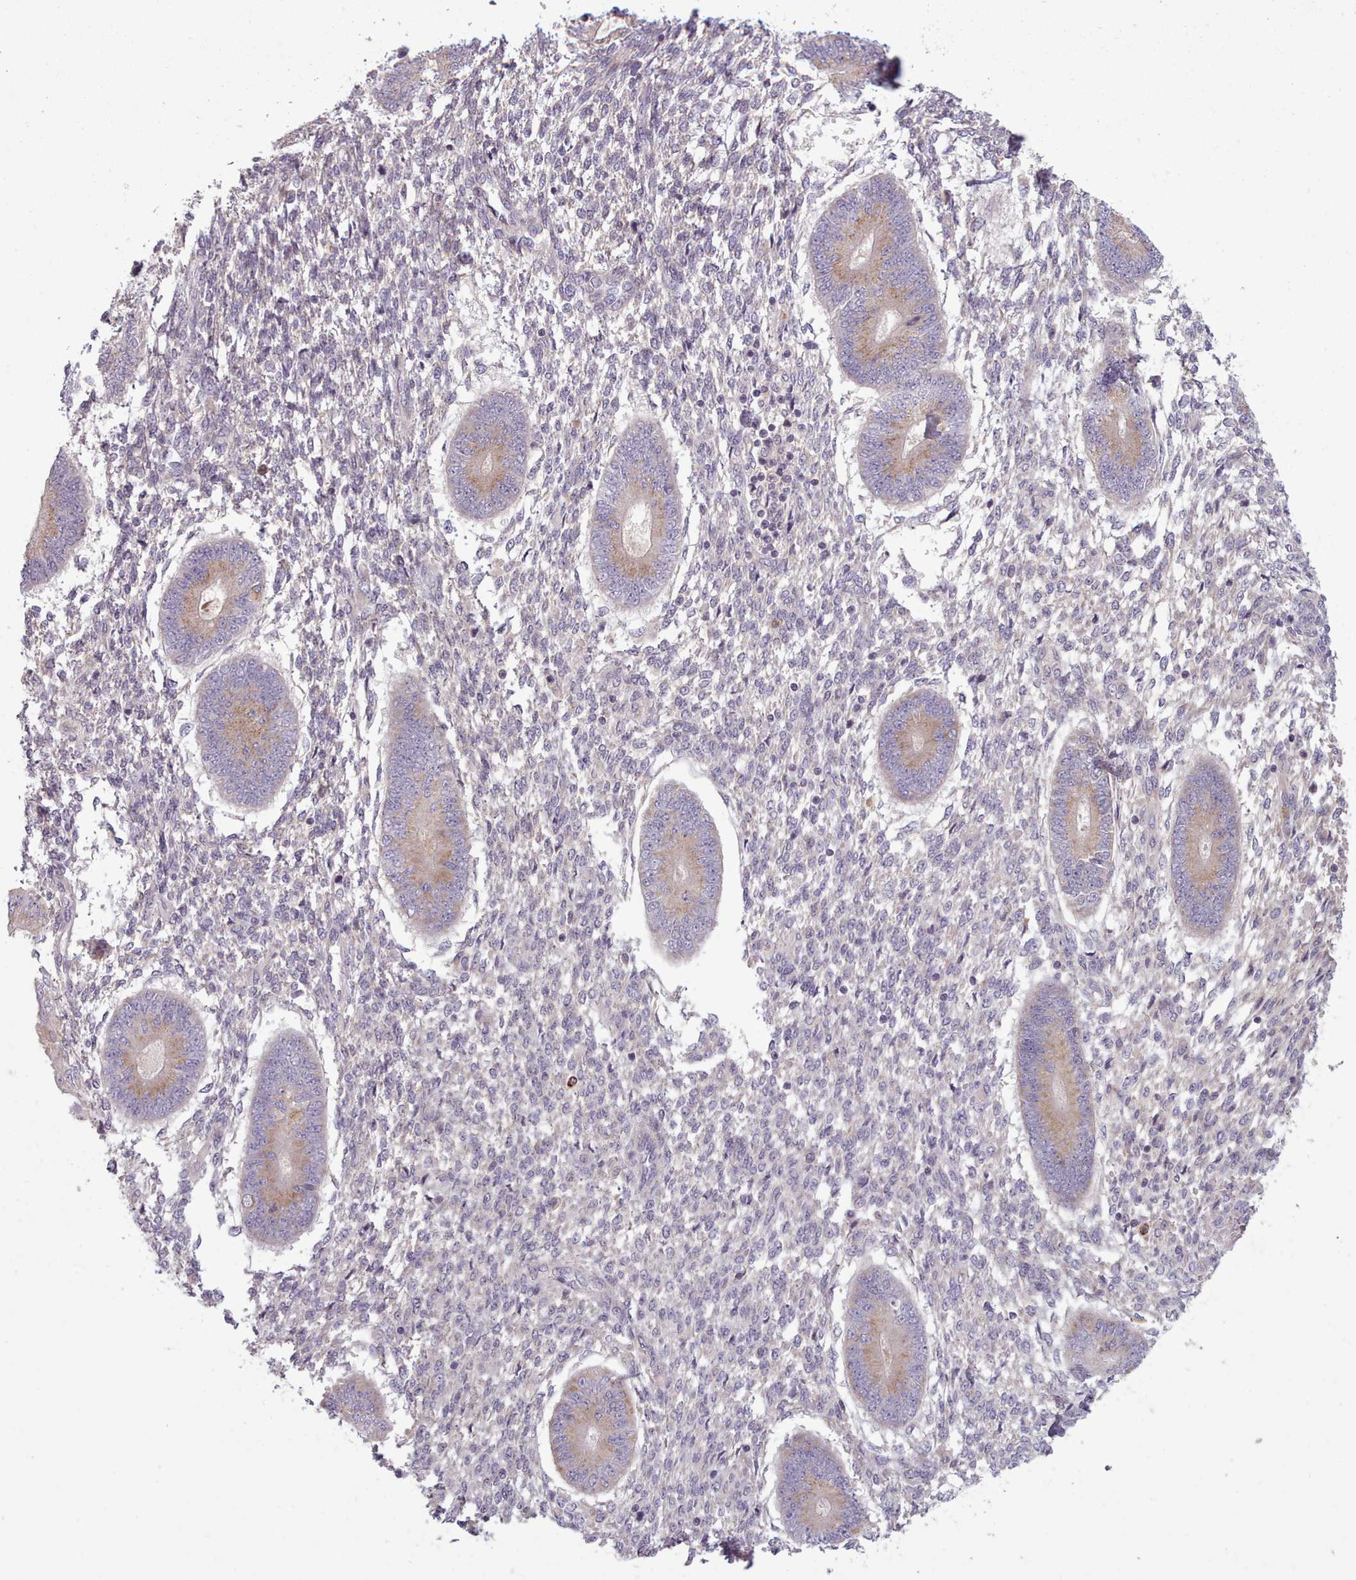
{"staining": {"intensity": "negative", "quantity": "none", "location": "none"}, "tissue": "endometrium", "cell_type": "Cells in endometrial stroma", "image_type": "normal", "snomed": [{"axis": "morphology", "description": "Normal tissue, NOS"}, {"axis": "topography", "description": "Endometrium"}], "caption": "This micrograph is of benign endometrium stained with immunohistochemistry to label a protein in brown with the nuclei are counter-stained blue. There is no staining in cells in endometrial stroma.", "gene": "LAPTM5", "patient": {"sex": "female", "age": 49}}